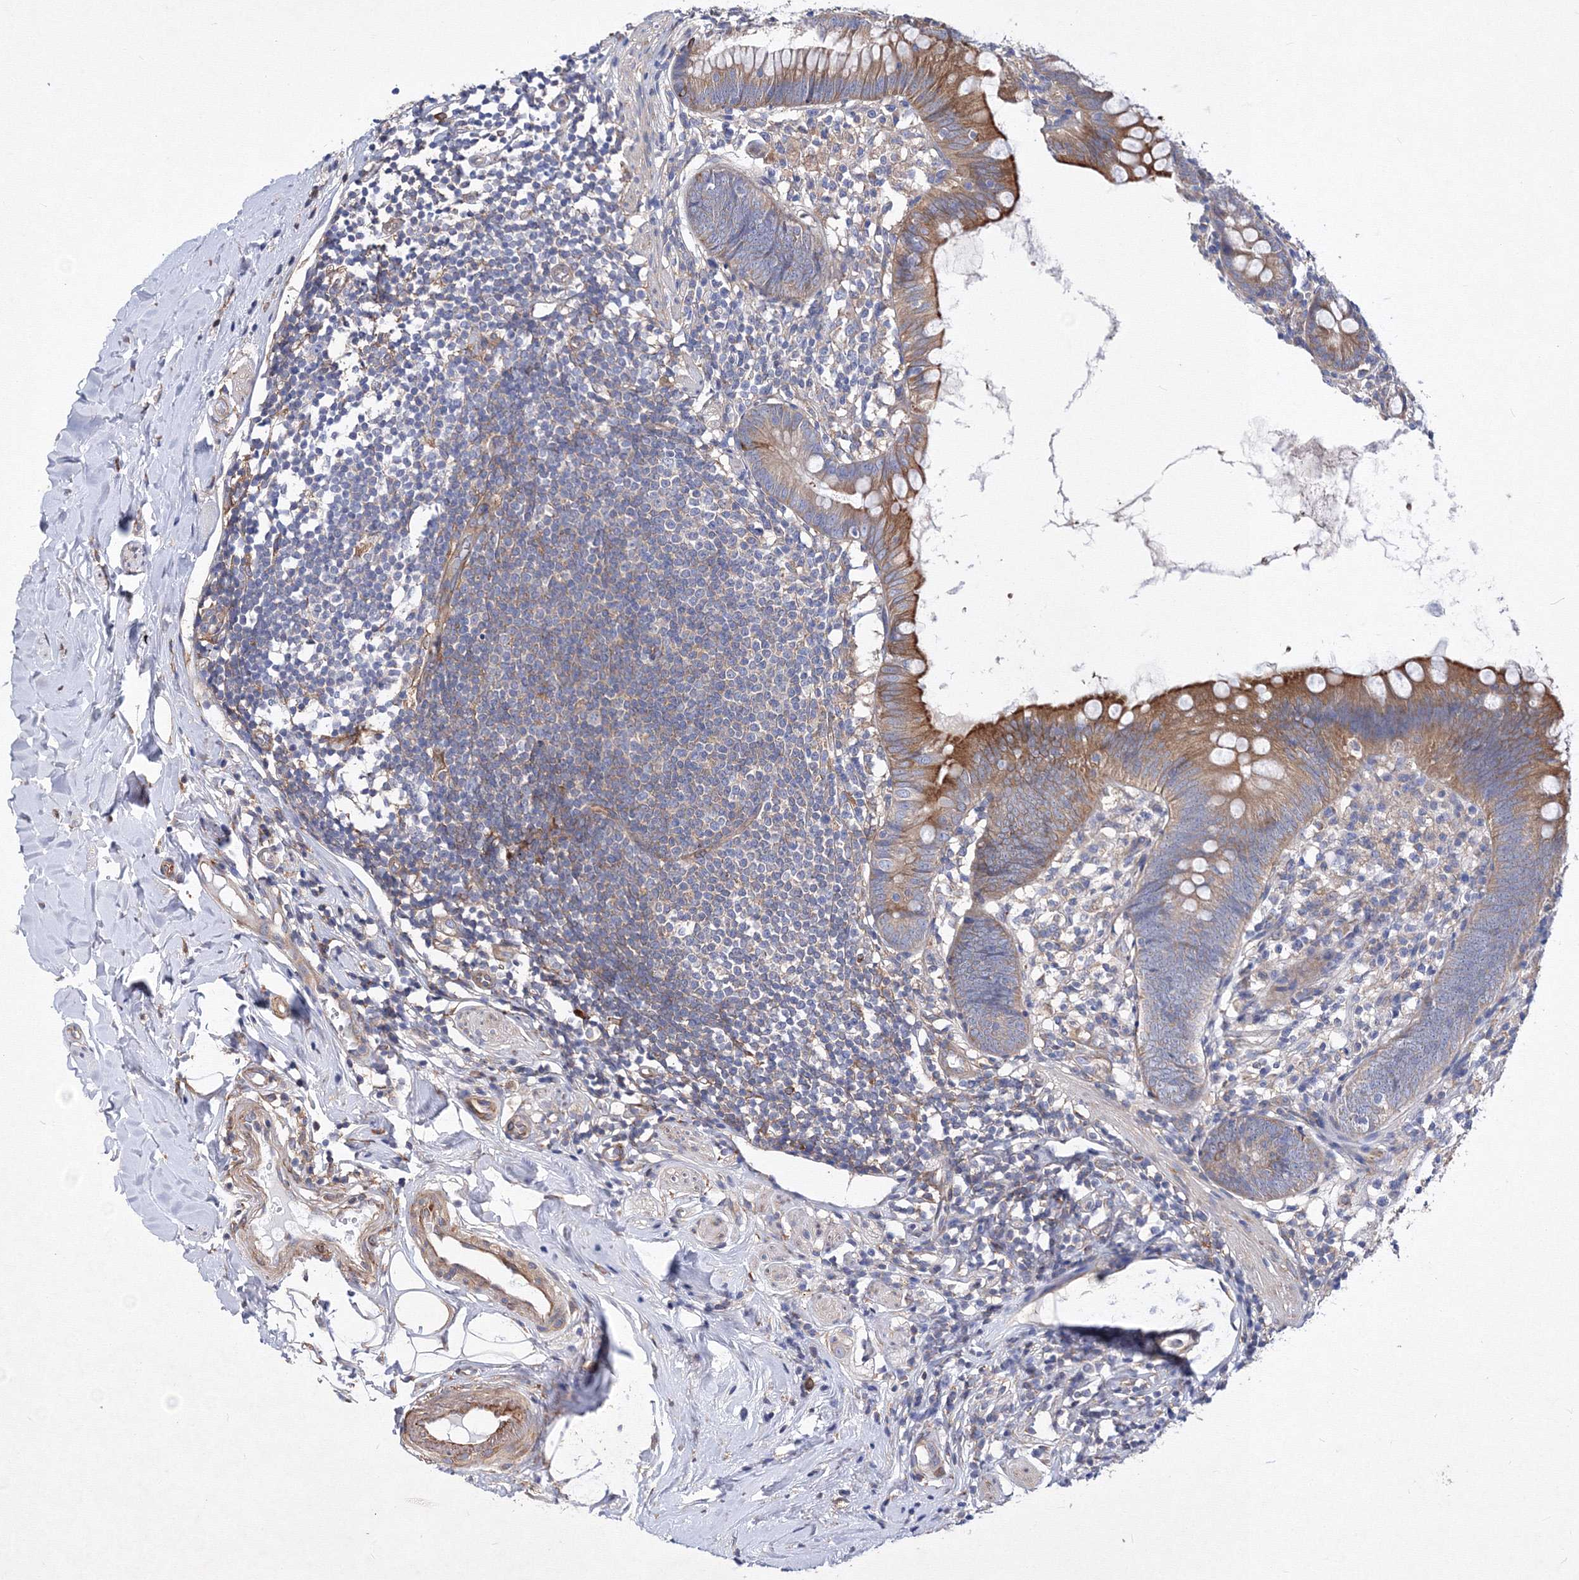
{"staining": {"intensity": "moderate", "quantity": "25%-75%", "location": "cytoplasmic/membranous"}, "tissue": "appendix", "cell_type": "Glandular cells", "image_type": "normal", "snomed": [{"axis": "morphology", "description": "Normal tissue, NOS"}, {"axis": "topography", "description": "Appendix"}], "caption": "Protein expression analysis of benign appendix demonstrates moderate cytoplasmic/membranous positivity in about 25%-75% of glandular cells. (brown staining indicates protein expression, while blue staining denotes nuclei).", "gene": "SNX18", "patient": {"sex": "female", "age": 62}}